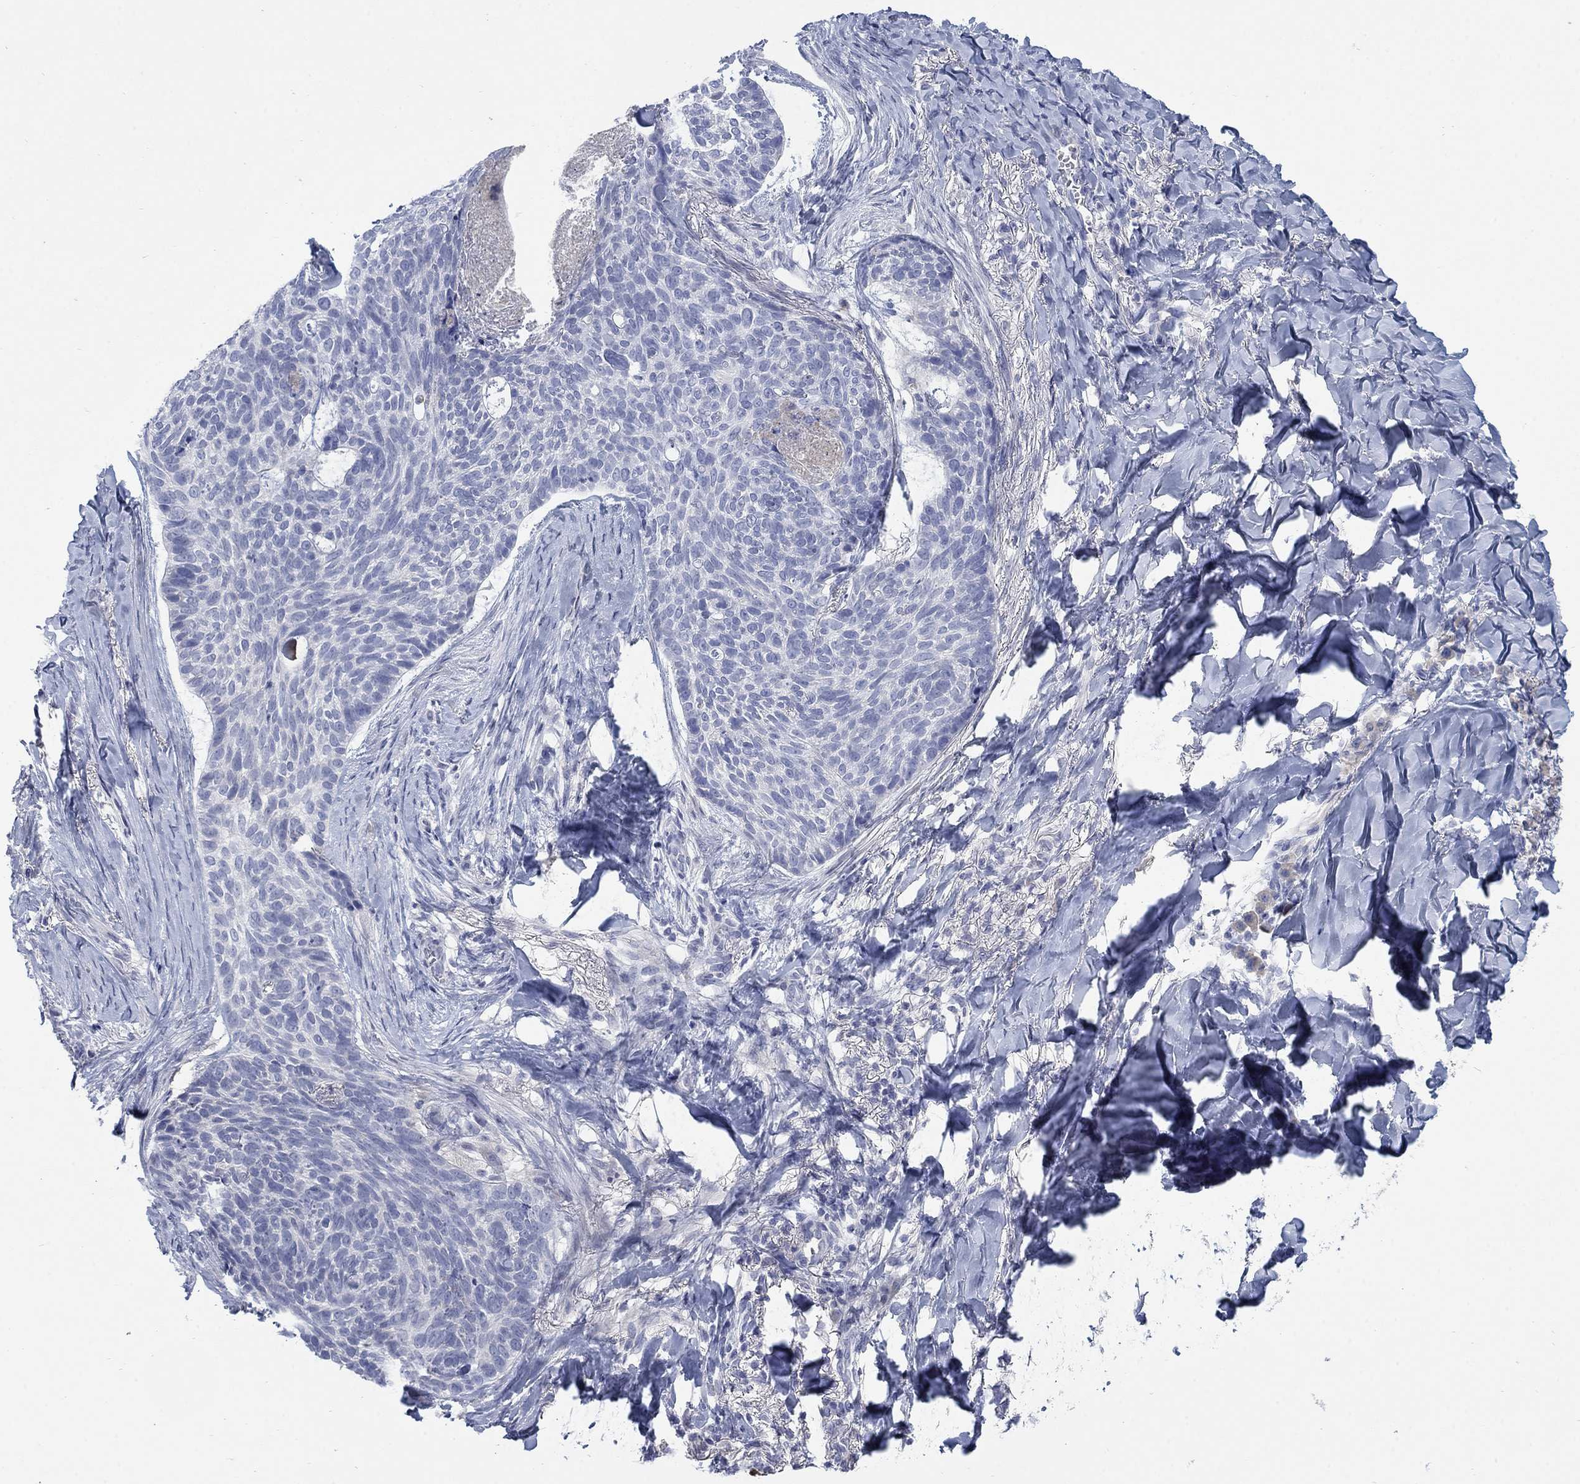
{"staining": {"intensity": "negative", "quantity": "none", "location": "none"}, "tissue": "skin cancer", "cell_type": "Tumor cells", "image_type": "cancer", "snomed": [{"axis": "morphology", "description": "Basal cell carcinoma"}, {"axis": "topography", "description": "Skin"}], "caption": "Tumor cells are negative for protein expression in human skin basal cell carcinoma.", "gene": "TMEM249", "patient": {"sex": "female", "age": 69}}